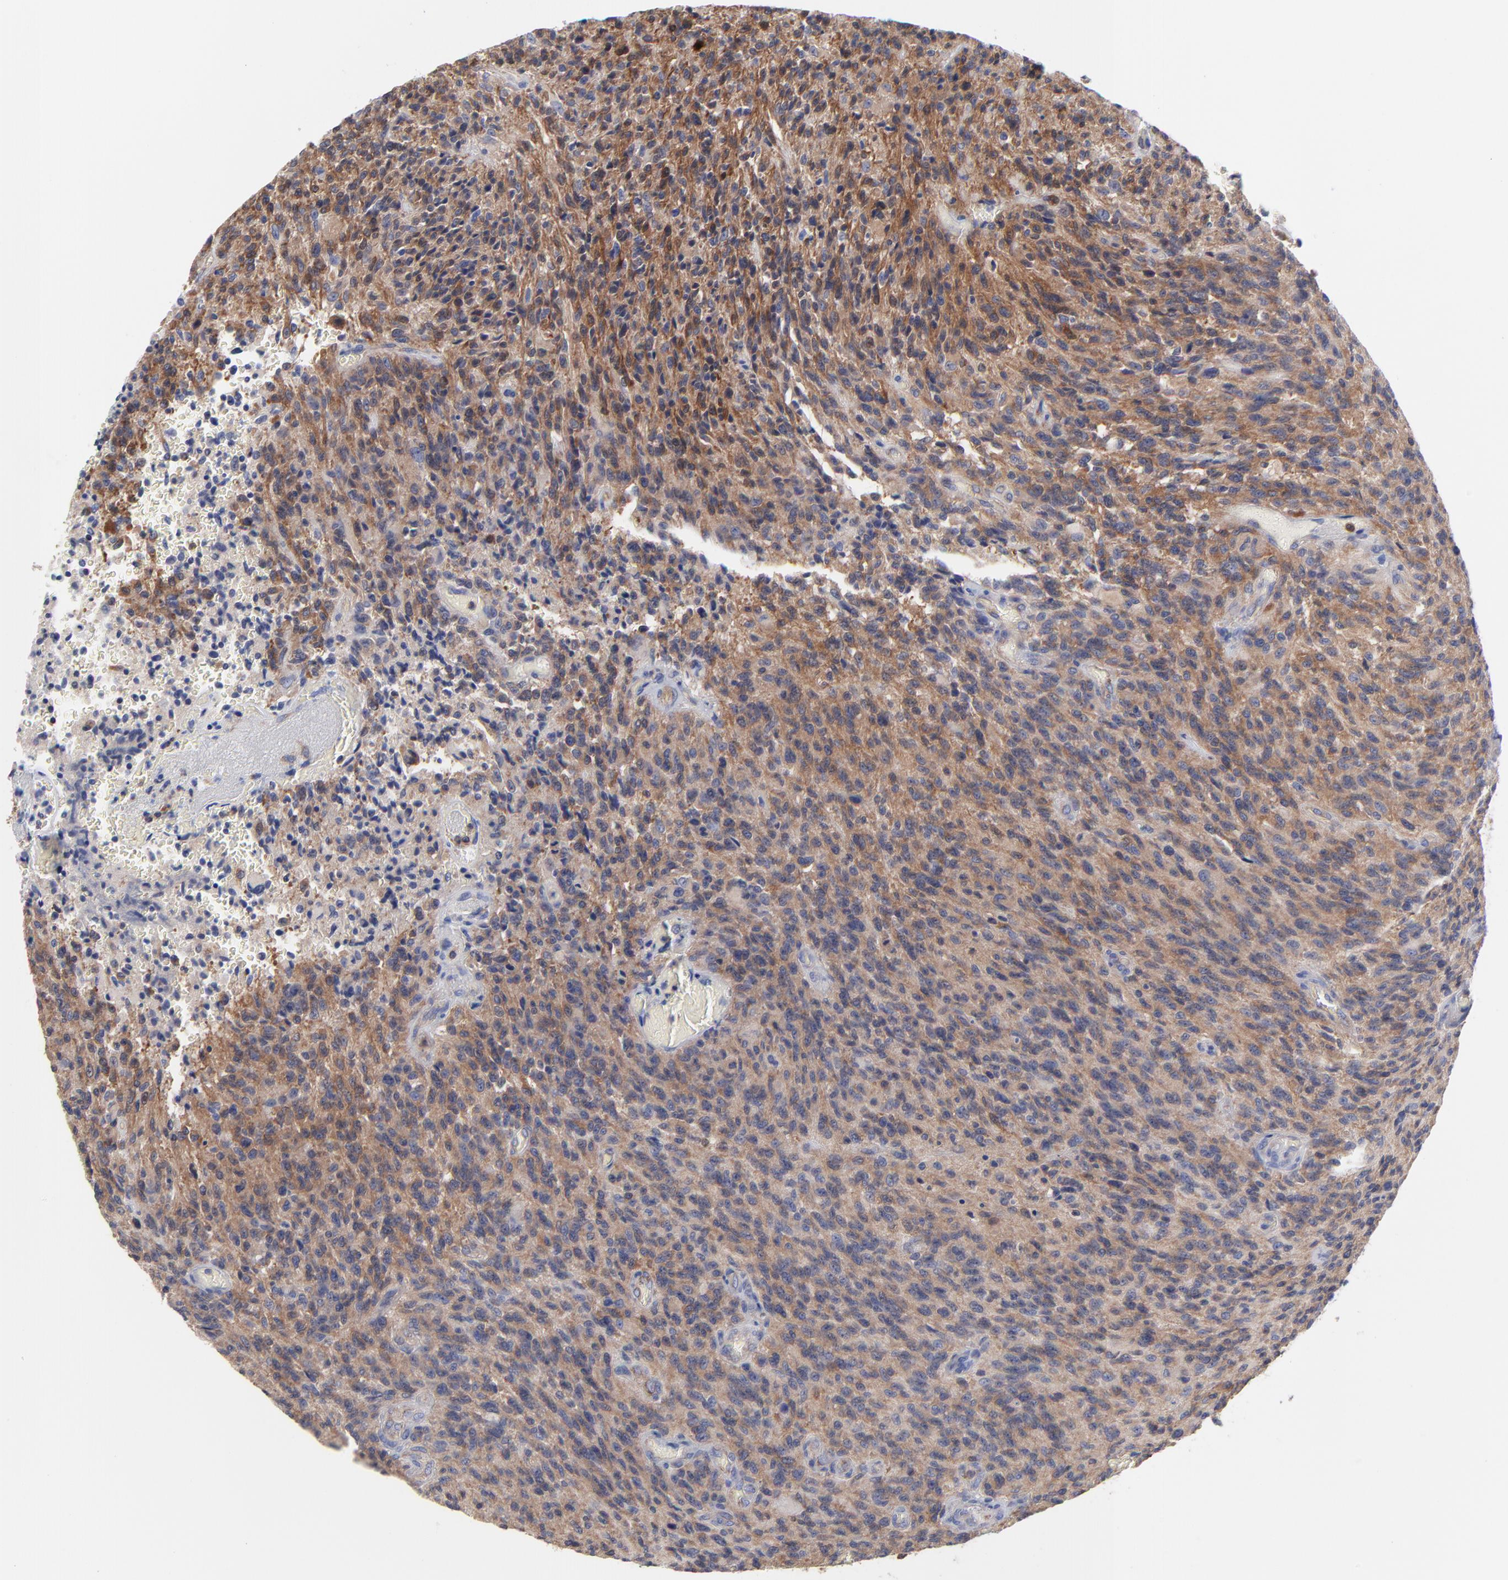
{"staining": {"intensity": "weak", "quantity": ">75%", "location": "cytoplasmic/membranous"}, "tissue": "glioma", "cell_type": "Tumor cells", "image_type": "cancer", "snomed": [{"axis": "morphology", "description": "Normal tissue, NOS"}, {"axis": "morphology", "description": "Glioma, malignant, High grade"}, {"axis": "topography", "description": "Cerebral cortex"}], "caption": "Immunohistochemical staining of human glioma exhibits low levels of weak cytoplasmic/membranous expression in about >75% of tumor cells. (DAB IHC, brown staining for protein, blue staining for nuclei).", "gene": "NFKBIA", "patient": {"sex": "male", "age": 56}}